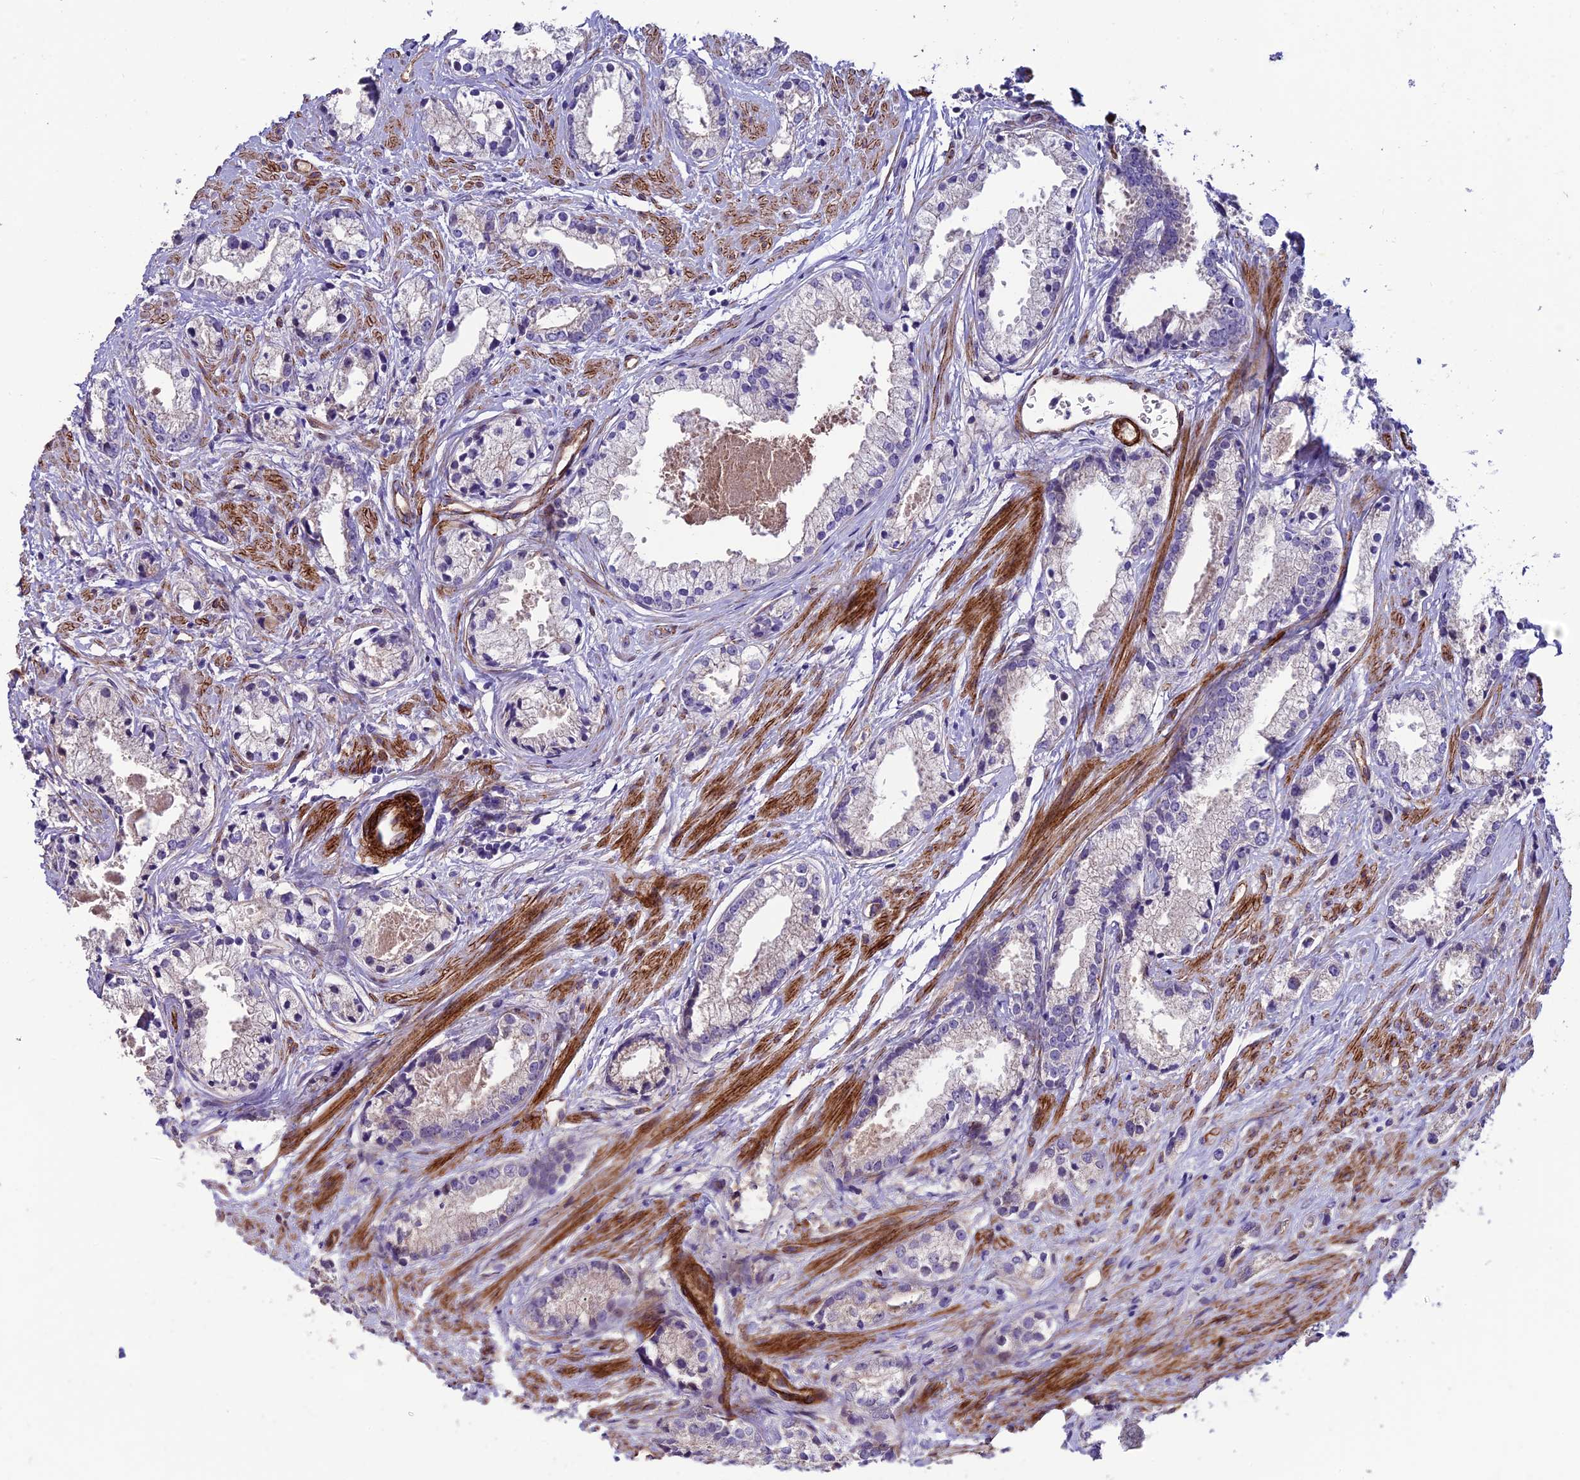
{"staining": {"intensity": "weak", "quantity": "25%-75%", "location": "cytoplasmic/membranous"}, "tissue": "prostate cancer", "cell_type": "Tumor cells", "image_type": "cancer", "snomed": [{"axis": "morphology", "description": "Adenocarcinoma, High grade"}, {"axis": "topography", "description": "Prostate"}], "caption": "Tumor cells exhibit low levels of weak cytoplasmic/membranous expression in about 25%-75% of cells in prostate cancer (adenocarcinoma (high-grade)).", "gene": "REX1BD", "patient": {"sex": "male", "age": 66}}